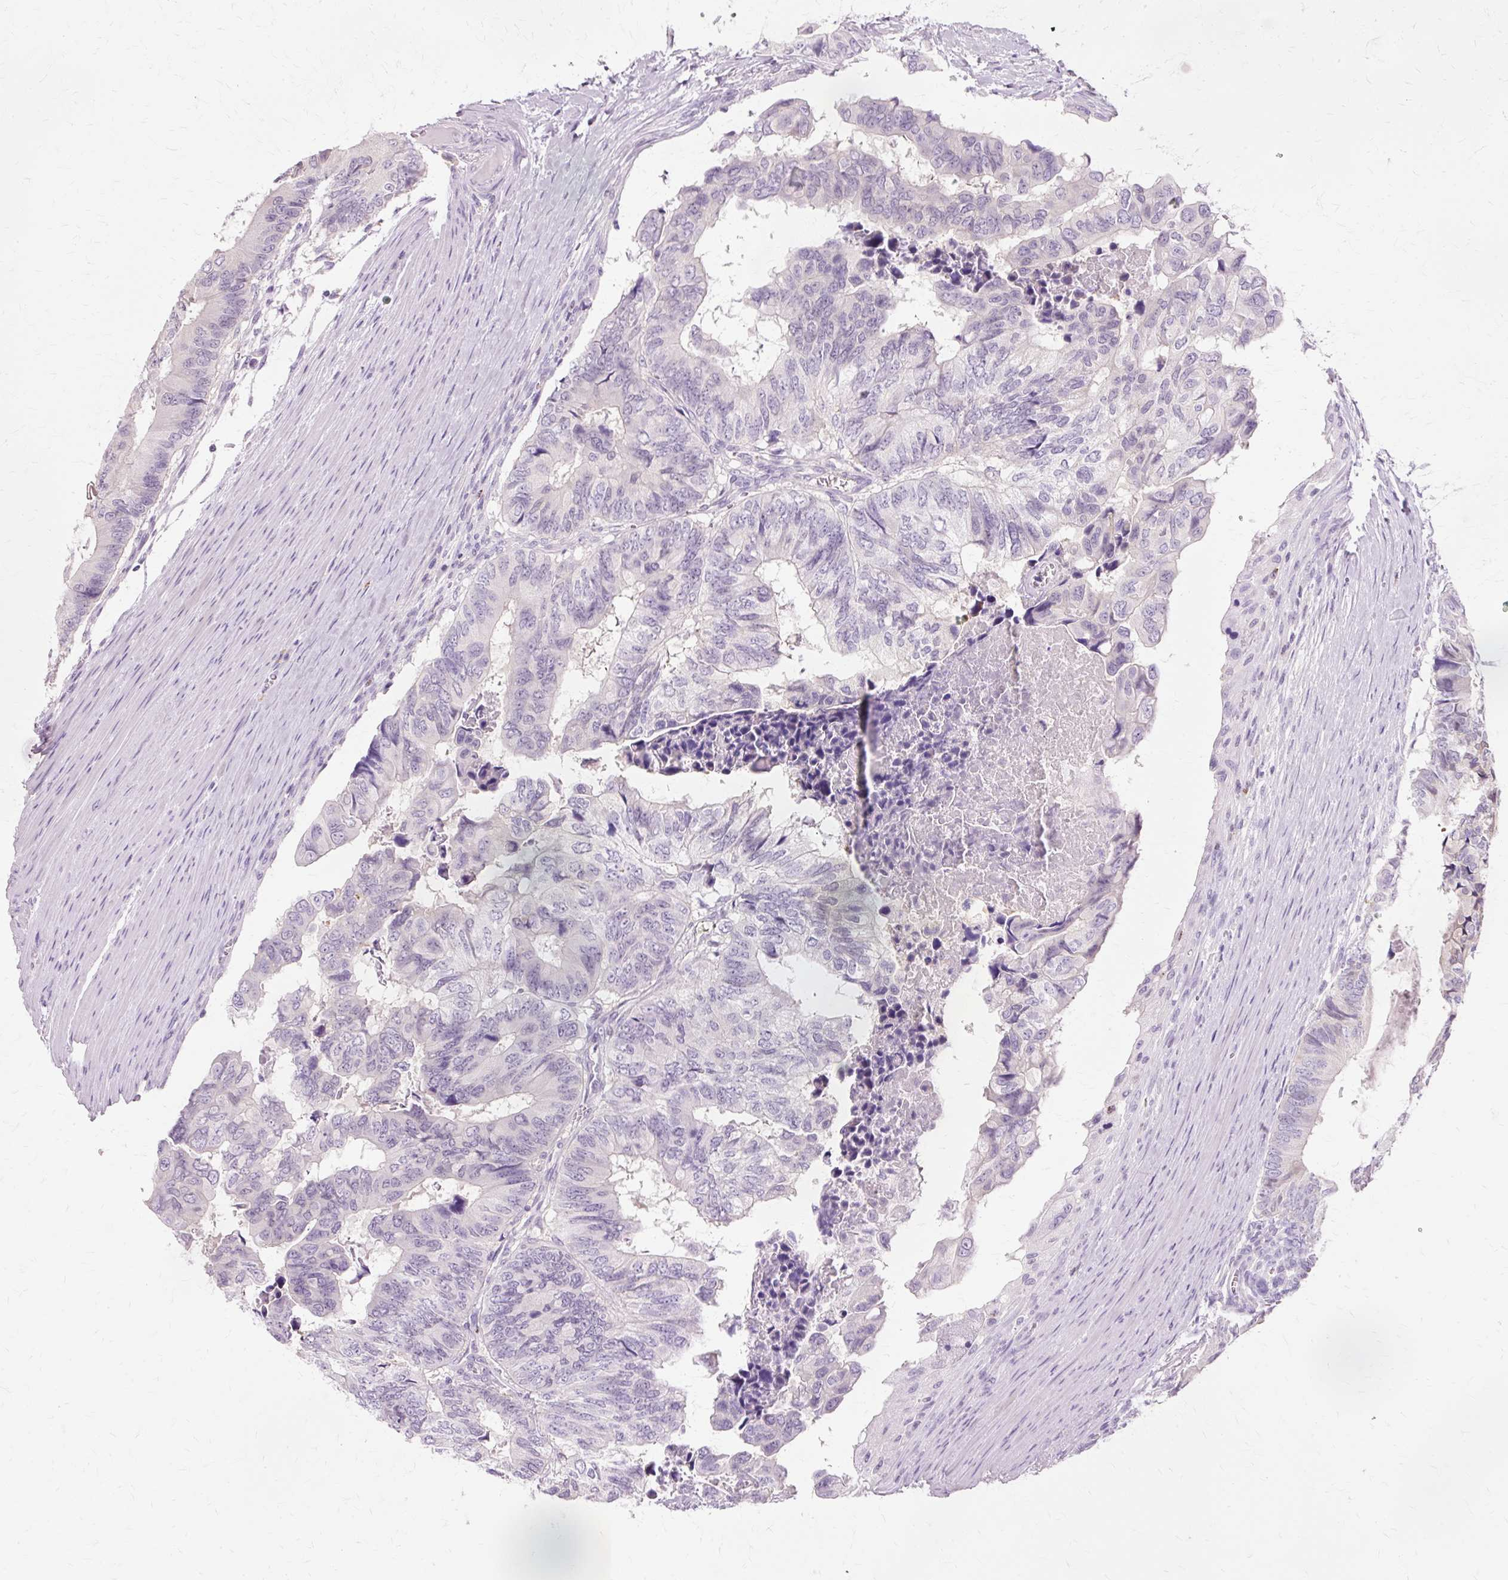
{"staining": {"intensity": "weak", "quantity": "<25%", "location": "nuclear"}, "tissue": "colorectal cancer", "cell_type": "Tumor cells", "image_type": "cancer", "snomed": [{"axis": "morphology", "description": "Adenocarcinoma, NOS"}, {"axis": "topography", "description": "Colon"}], "caption": "Photomicrograph shows no significant protein positivity in tumor cells of colorectal cancer. (Stains: DAB (3,3'-diaminobenzidine) IHC with hematoxylin counter stain, Microscopy: brightfield microscopy at high magnification).", "gene": "VN1R2", "patient": {"sex": "male", "age": 85}}